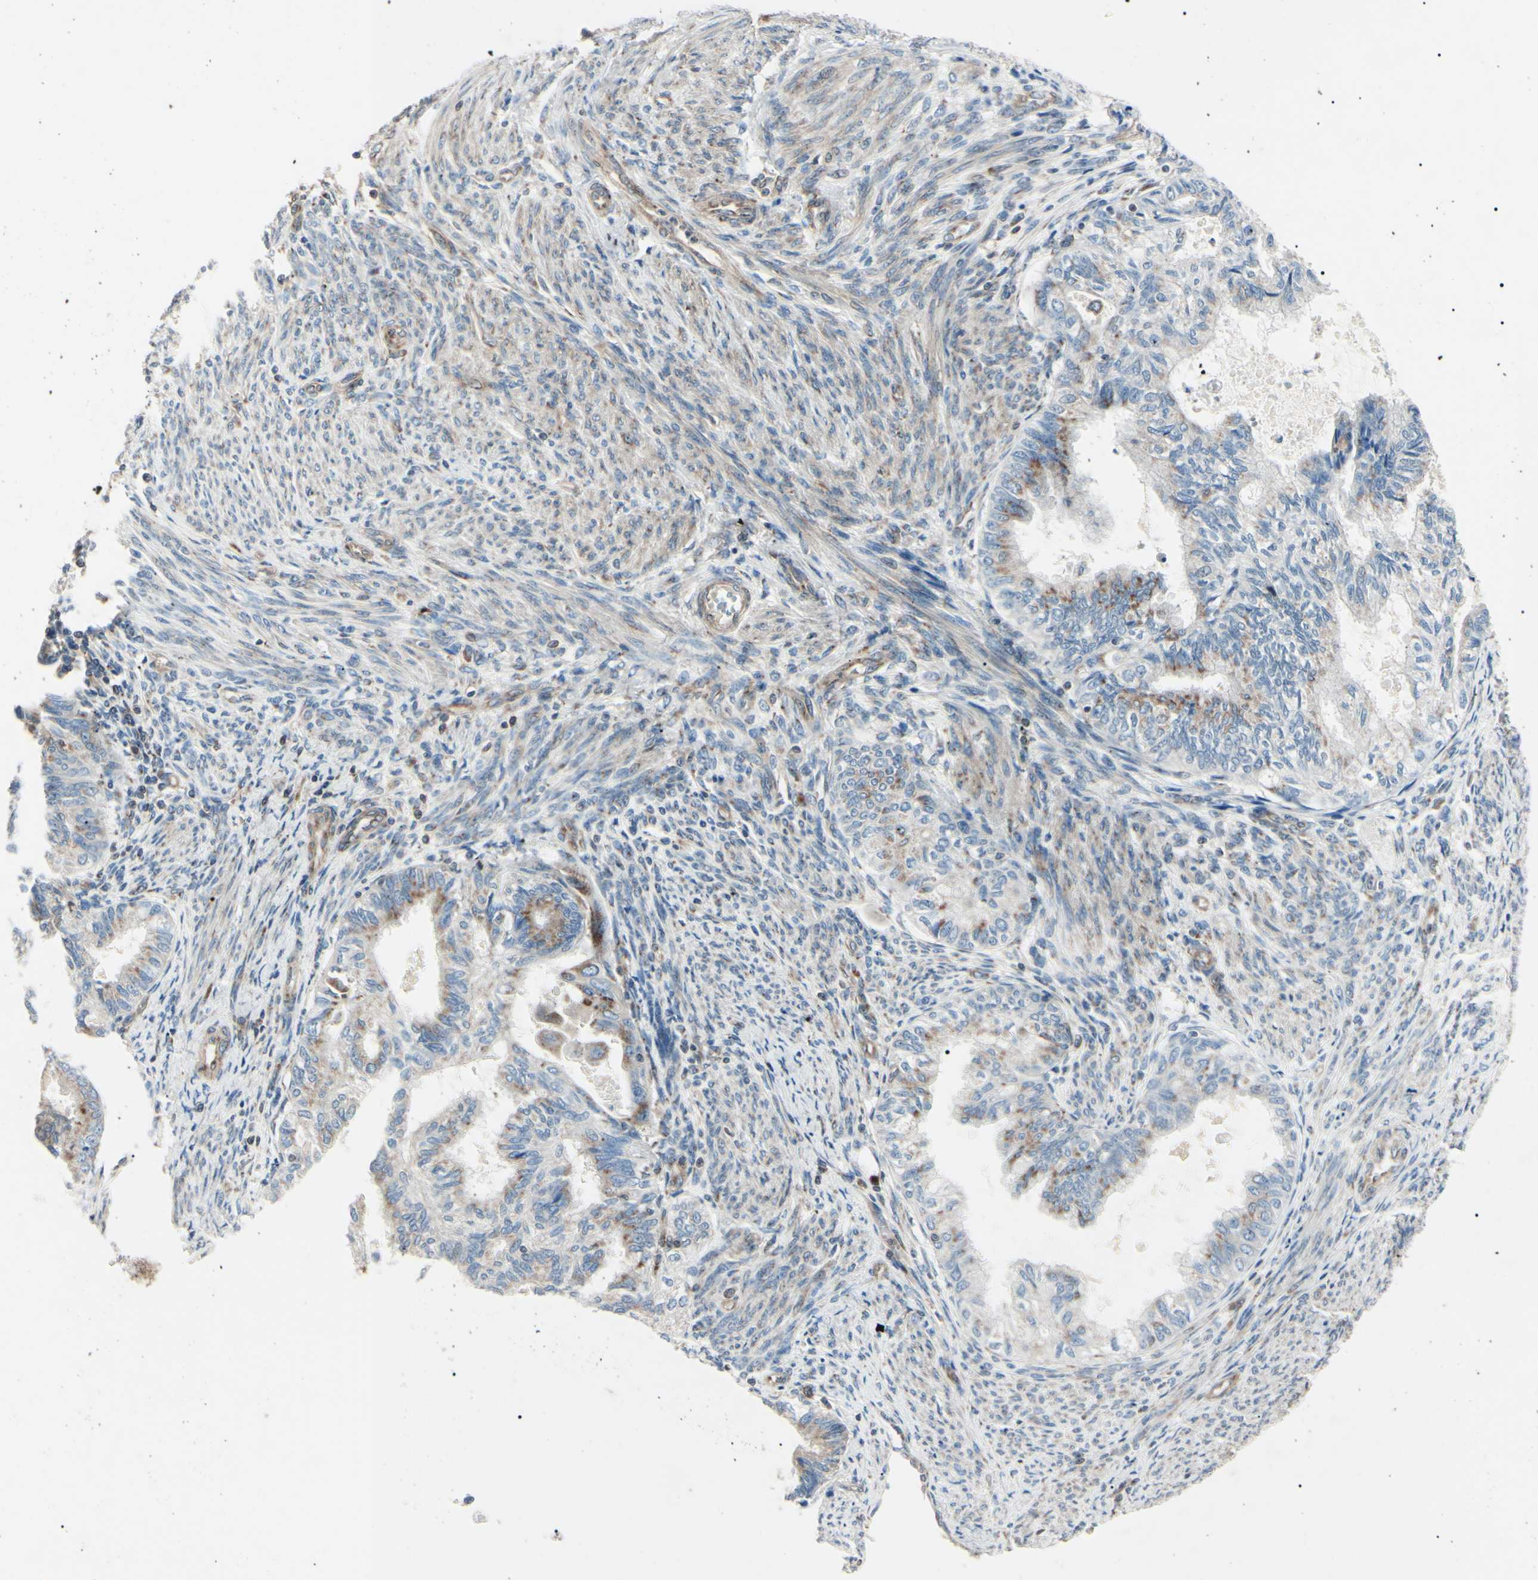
{"staining": {"intensity": "moderate", "quantity": "25%-75%", "location": "cytoplasmic/membranous"}, "tissue": "cervical cancer", "cell_type": "Tumor cells", "image_type": "cancer", "snomed": [{"axis": "morphology", "description": "Normal tissue, NOS"}, {"axis": "morphology", "description": "Adenocarcinoma, NOS"}, {"axis": "topography", "description": "Cervix"}, {"axis": "topography", "description": "Endometrium"}], "caption": "Protein expression analysis of human adenocarcinoma (cervical) reveals moderate cytoplasmic/membranous positivity in about 25%-75% of tumor cells.", "gene": "MAPRE1", "patient": {"sex": "female", "age": 86}}